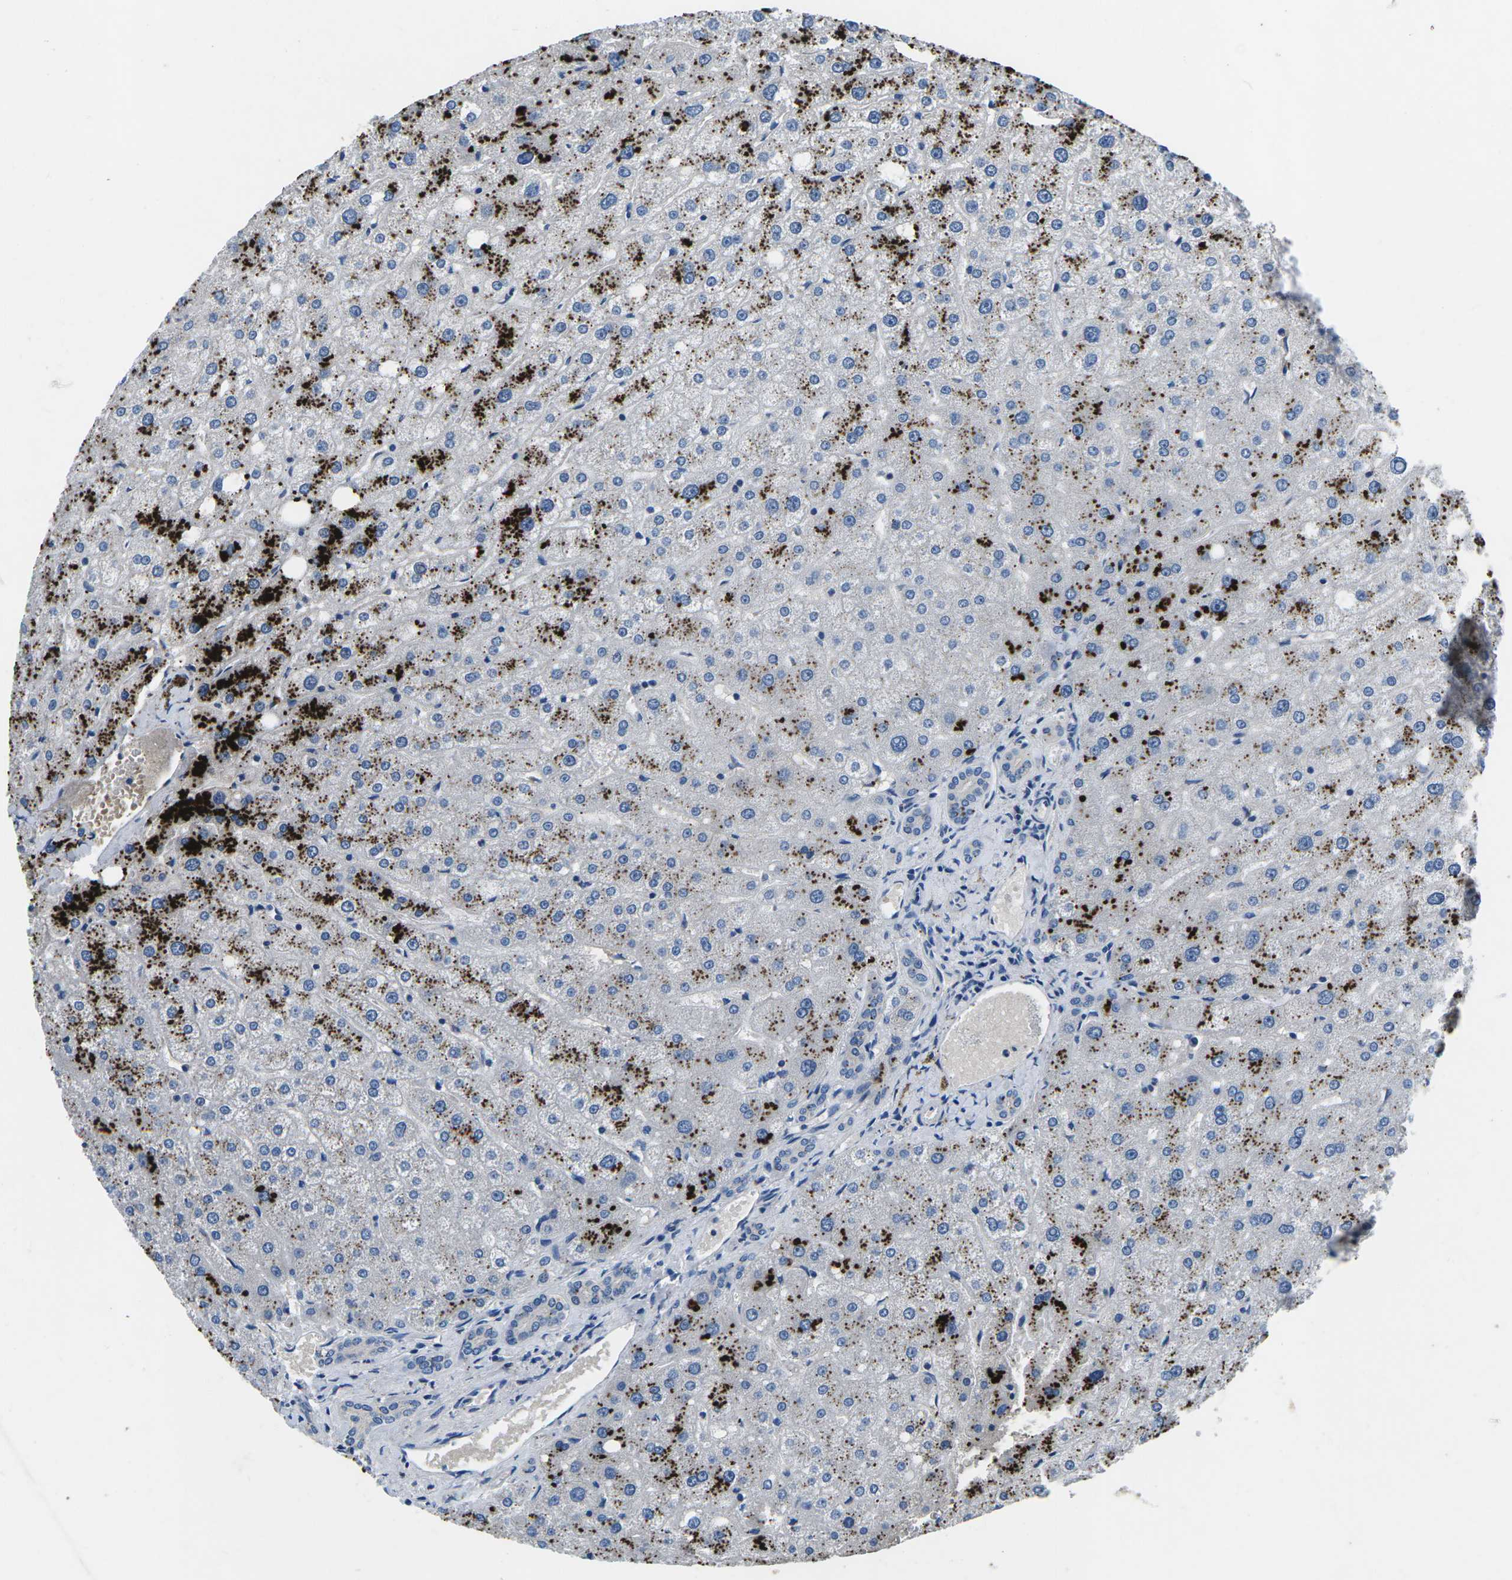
{"staining": {"intensity": "negative", "quantity": "none", "location": "none"}, "tissue": "liver", "cell_type": "Cholangiocytes", "image_type": "normal", "snomed": [{"axis": "morphology", "description": "Normal tissue, NOS"}, {"axis": "topography", "description": "Liver"}], "caption": "The immunohistochemistry micrograph has no significant staining in cholangiocytes of liver.", "gene": "PDCD6IP", "patient": {"sex": "male", "age": 73}}